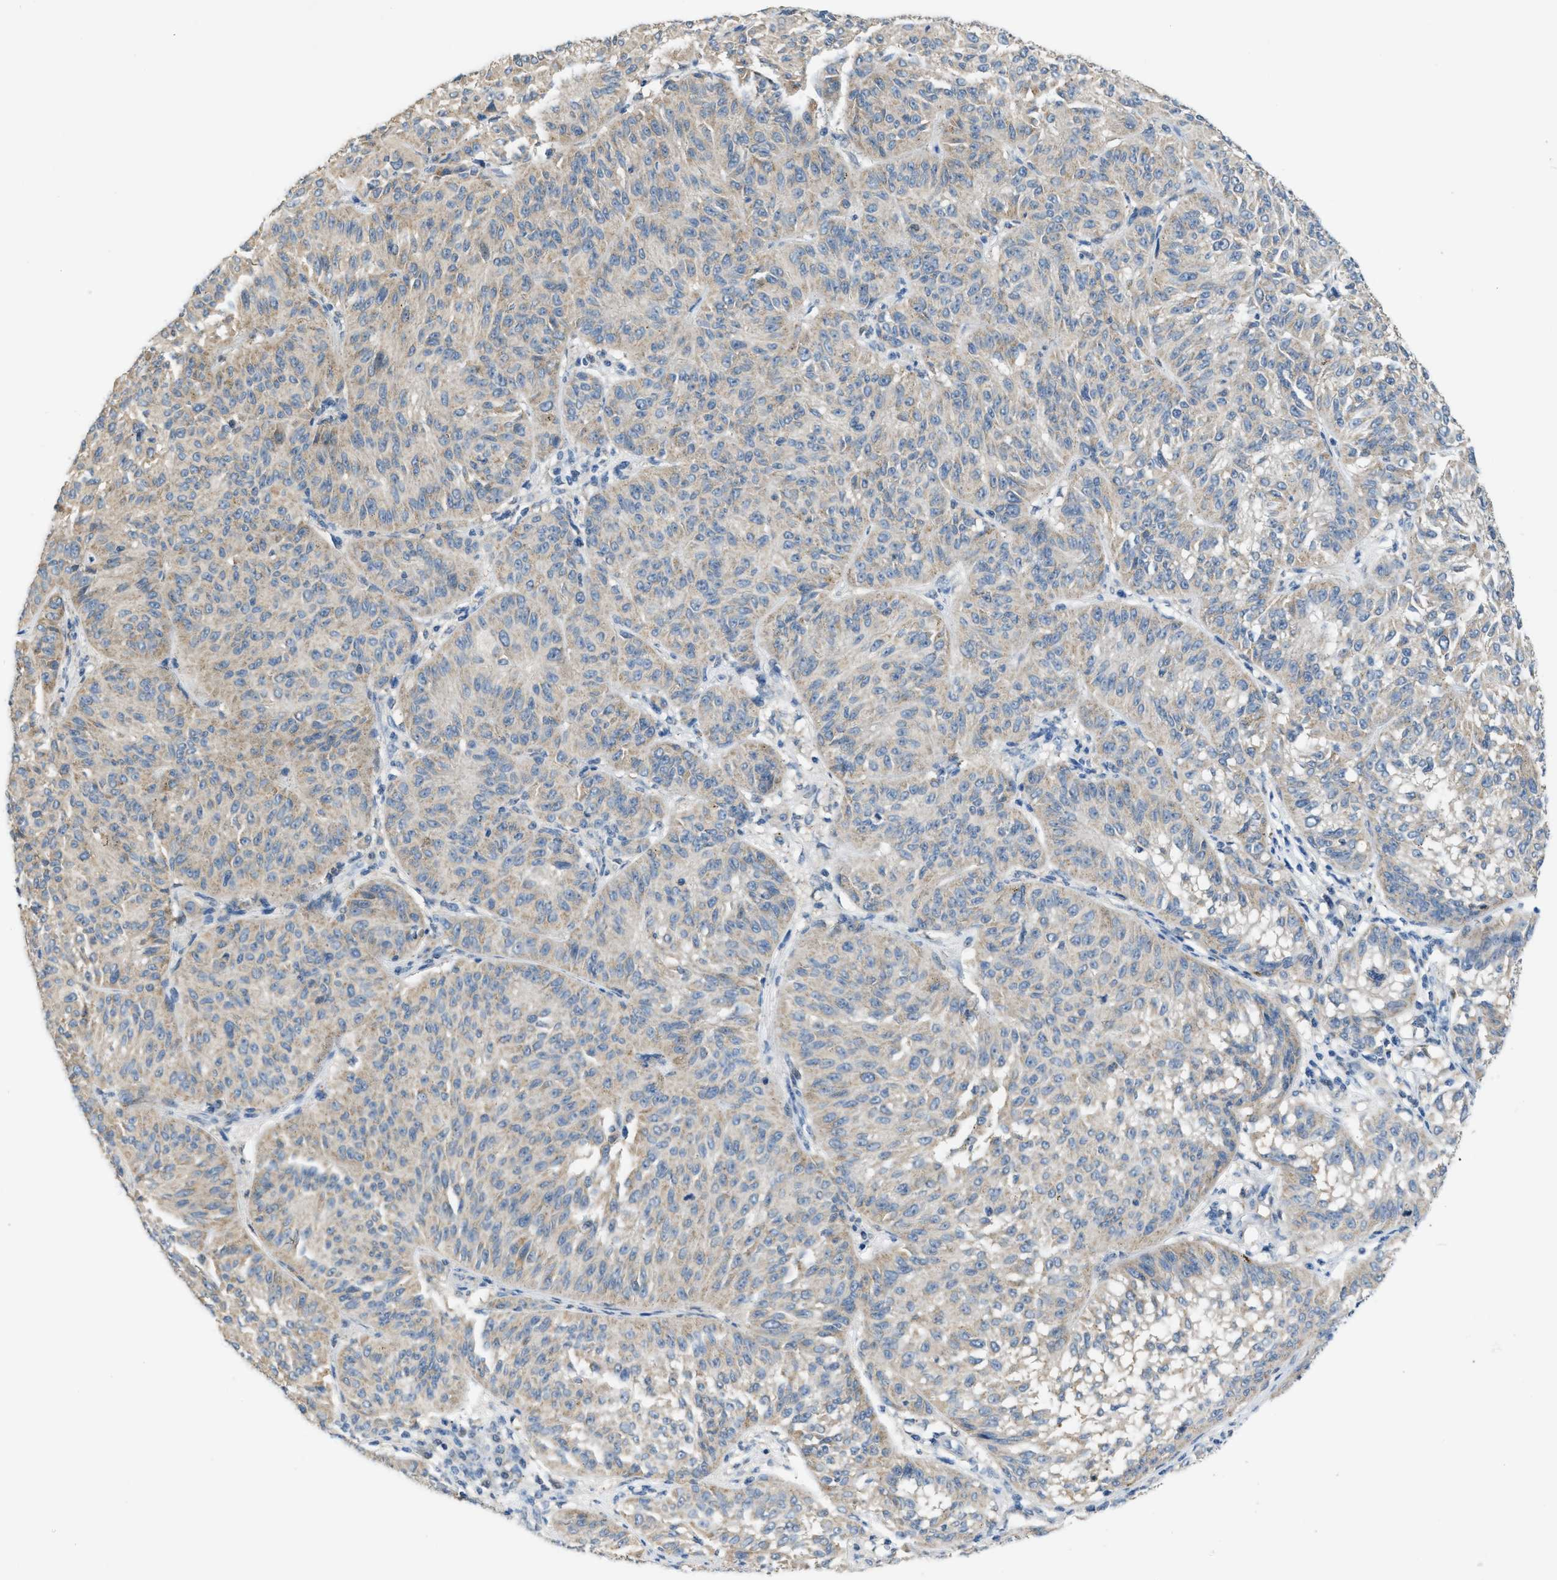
{"staining": {"intensity": "weak", "quantity": "<25%", "location": "cytoplasmic/membranous"}, "tissue": "melanoma", "cell_type": "Tumor cells", "image_type": "cancer", "snomed": [{"axis": "morphology", "description": "Malignant melanoma, NOS"}, {"axis": "topography", "description": "Skin"}], "caption": "Immunohistochemistry of human melanoma reveals no positivity in tumor cells.", "gene": "TOMM34", "patient": {"sex": "female", "age": 72}}